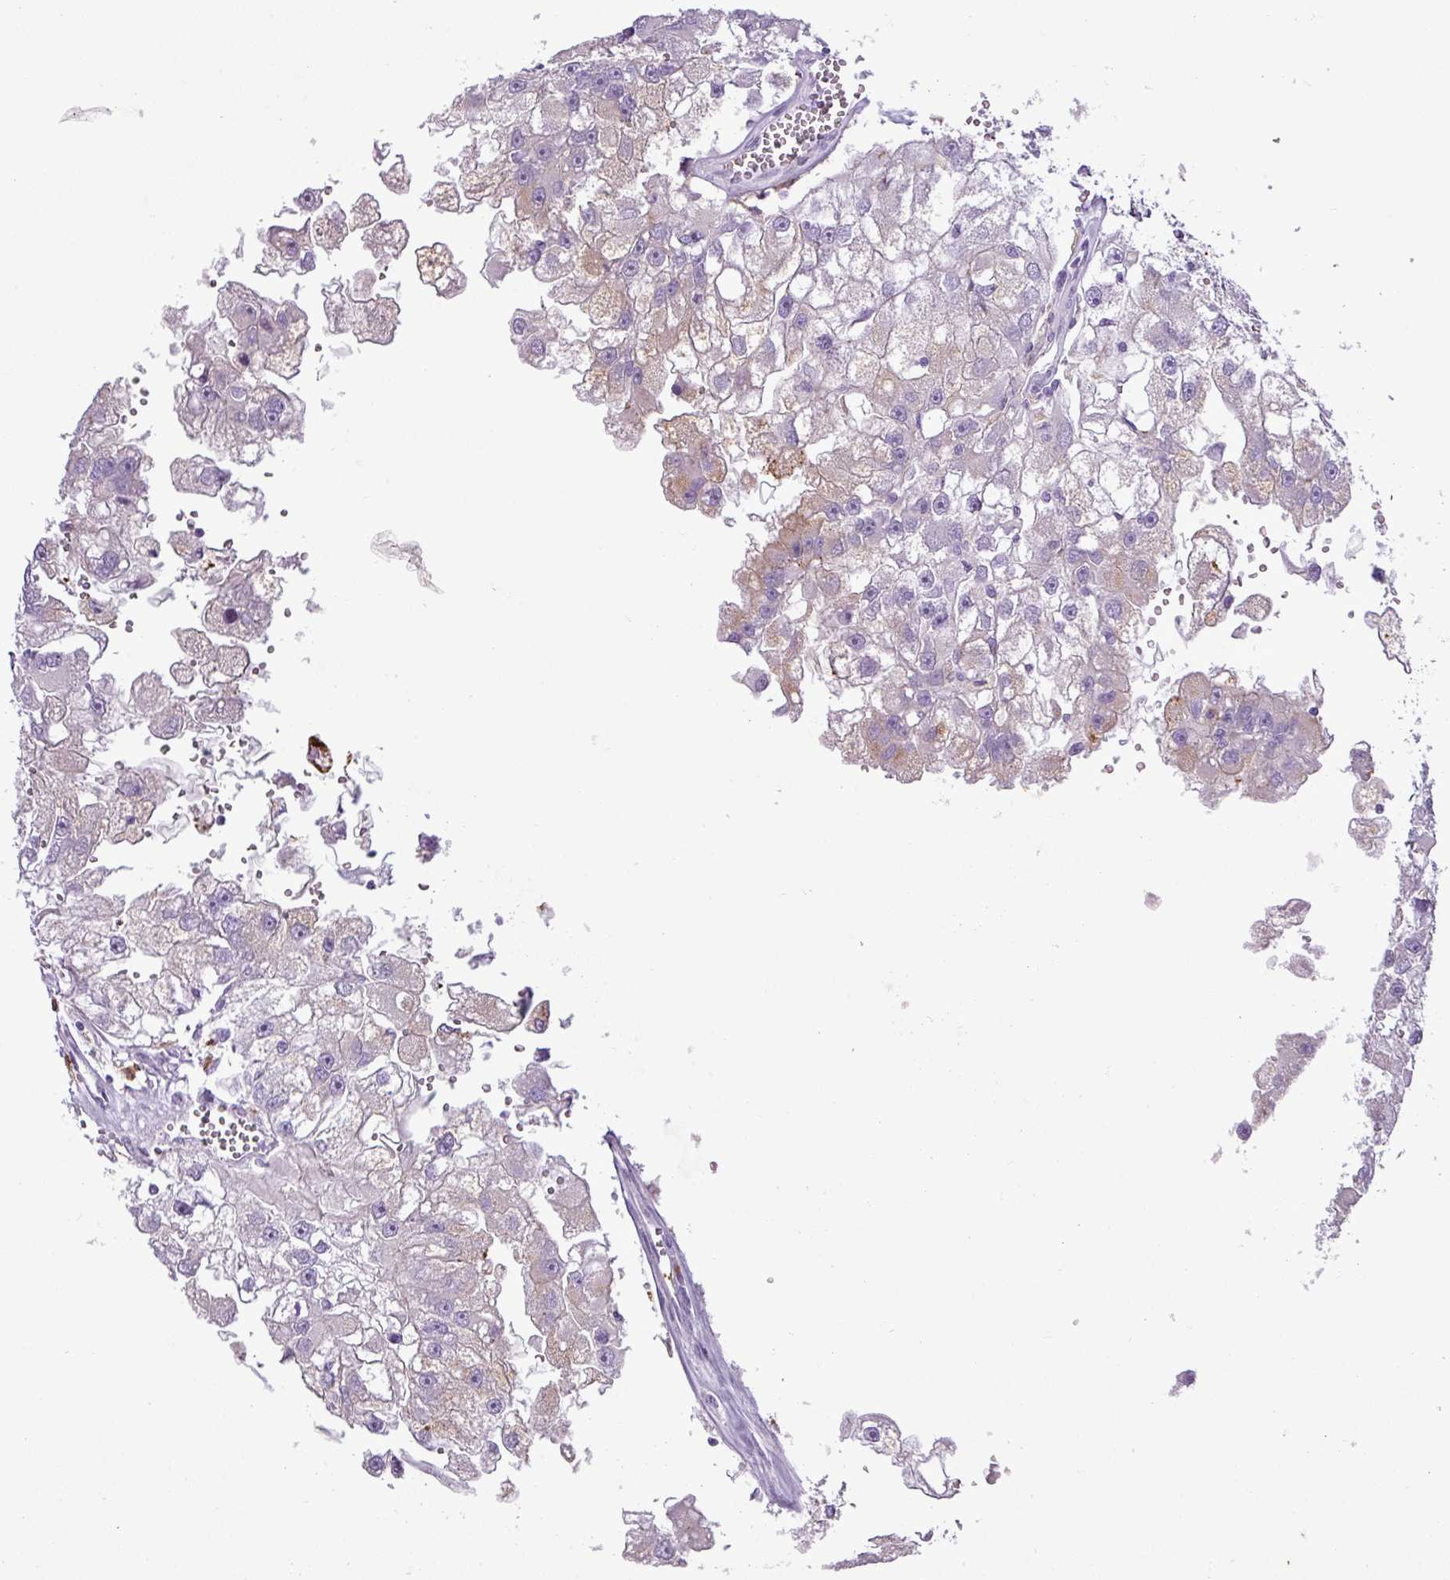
{"staining": {"intensity": "negative", "quantity": "none", "location": "none"}, "tissue": "renal cancer", "cell_type": "Tumor cells", "image_type": "cancer", "snomed": [{"axis": "morphology", "description": "Adenocarcinoma, NOS"}, {"axis": "topography", "description": "Kidney"}], "caption": "This micrograph is of renal adenocarcinoma stained with immunohistochemistry to label a protein in brown with the nuclei are counter-stained blue. There is no staining in tumor cells.", "gene": "TMEM200C", "patient": {"sex": "male", "age": 63}}